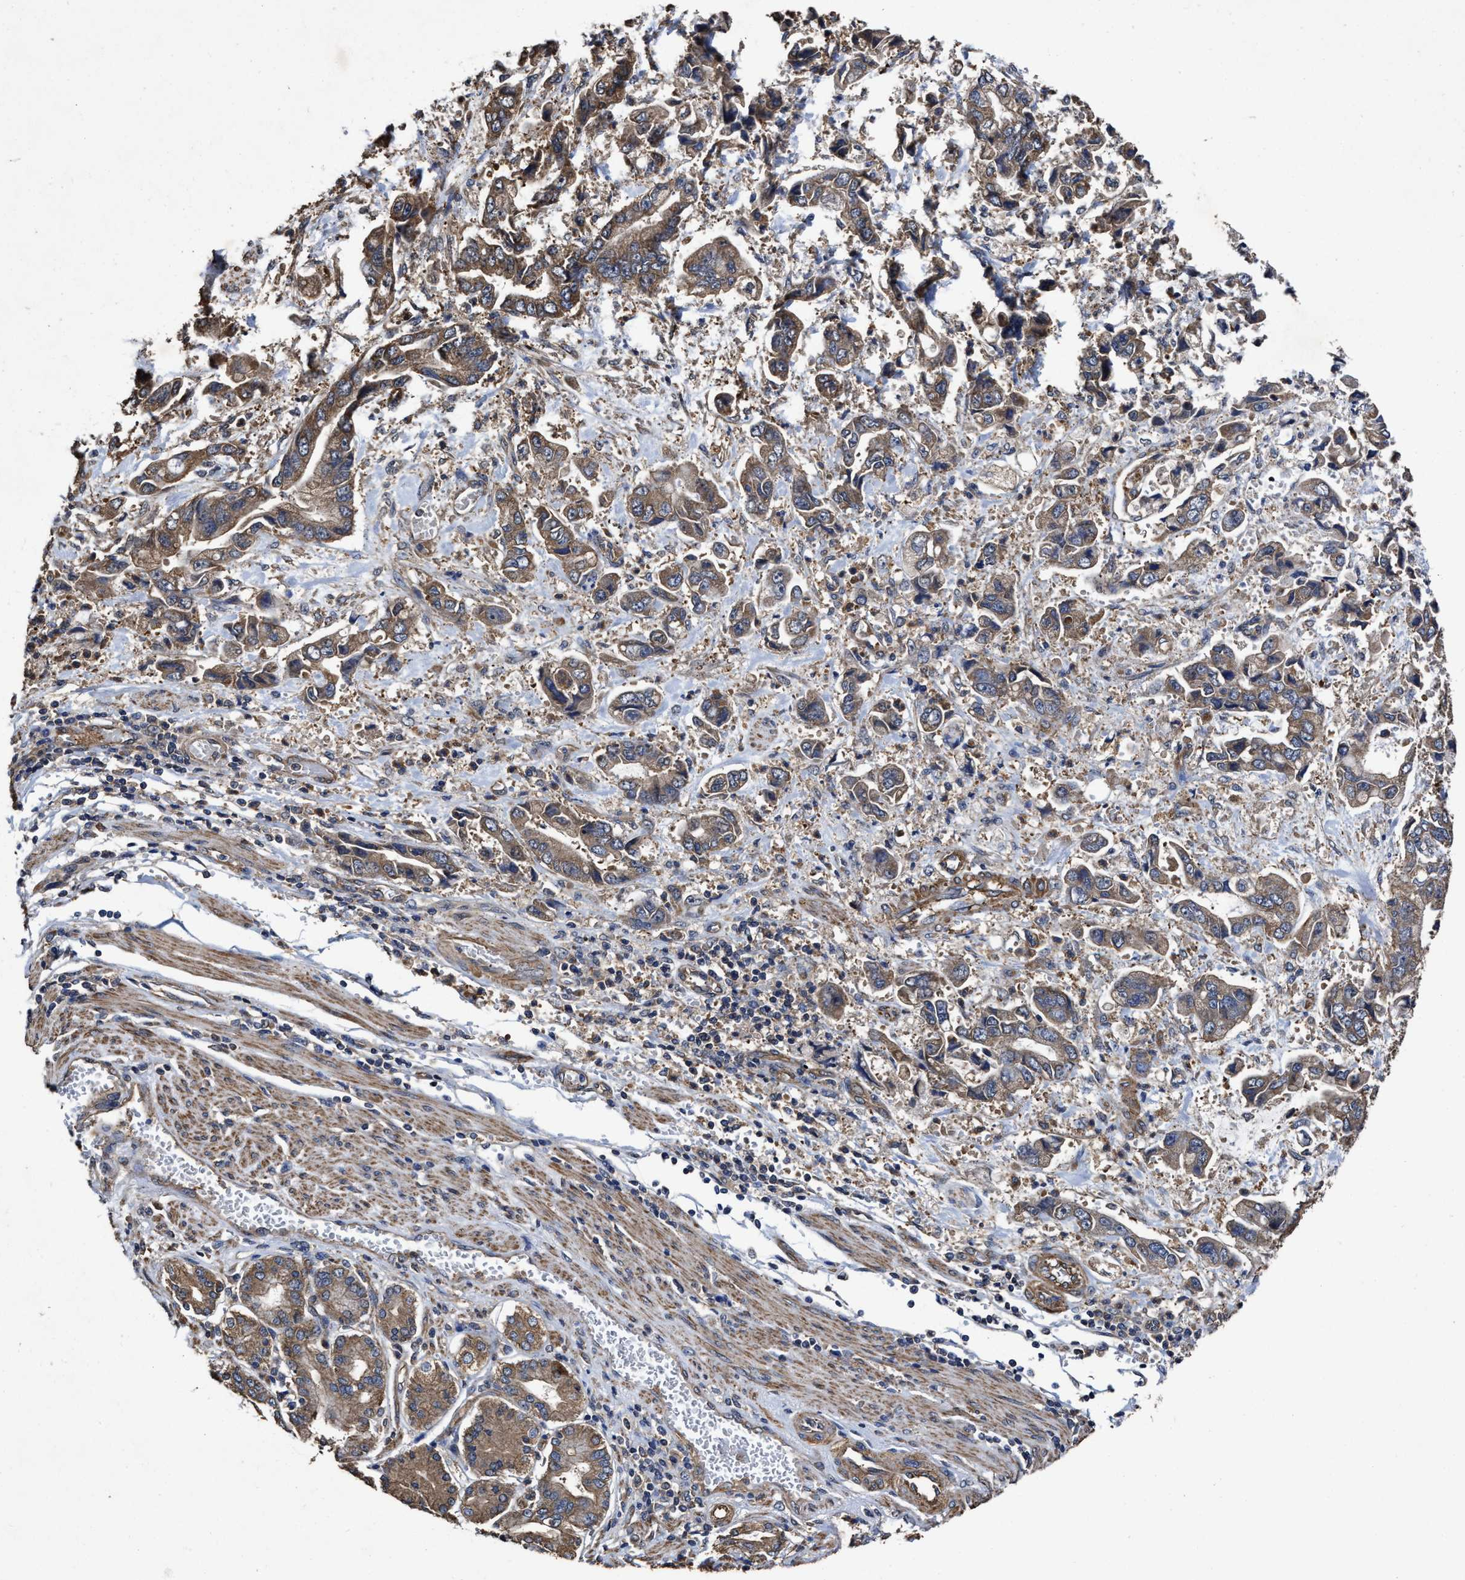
{"staining": {"intensity": "moderate", "quantity": ">75%", "location": "cytoplasmic/membranous"}, "tissue": "stomach cancer", "cell_type": "Tumor cells", "image_type": "cancer", "snomed": [{"axis": "morphology", "description": "Normal tissue, NOS"}, {"axis": "morphology", "description": "Adenocarcinoma, NOS"}, {"axis": "topography", "description": "Stomach"}], "caption": "The photomicrograph displays staining of adenocarcinoma (stomach), revealing moderate cytoplasmic/membranous protein staining (brown color) within tumor cells. (DAB (3,3'-diaminobenzidine) IHC, brown staining for protein, blue staining for nuclei).", "gene": "SFXN4", "patient": {"sex": "male", "age": 62}}